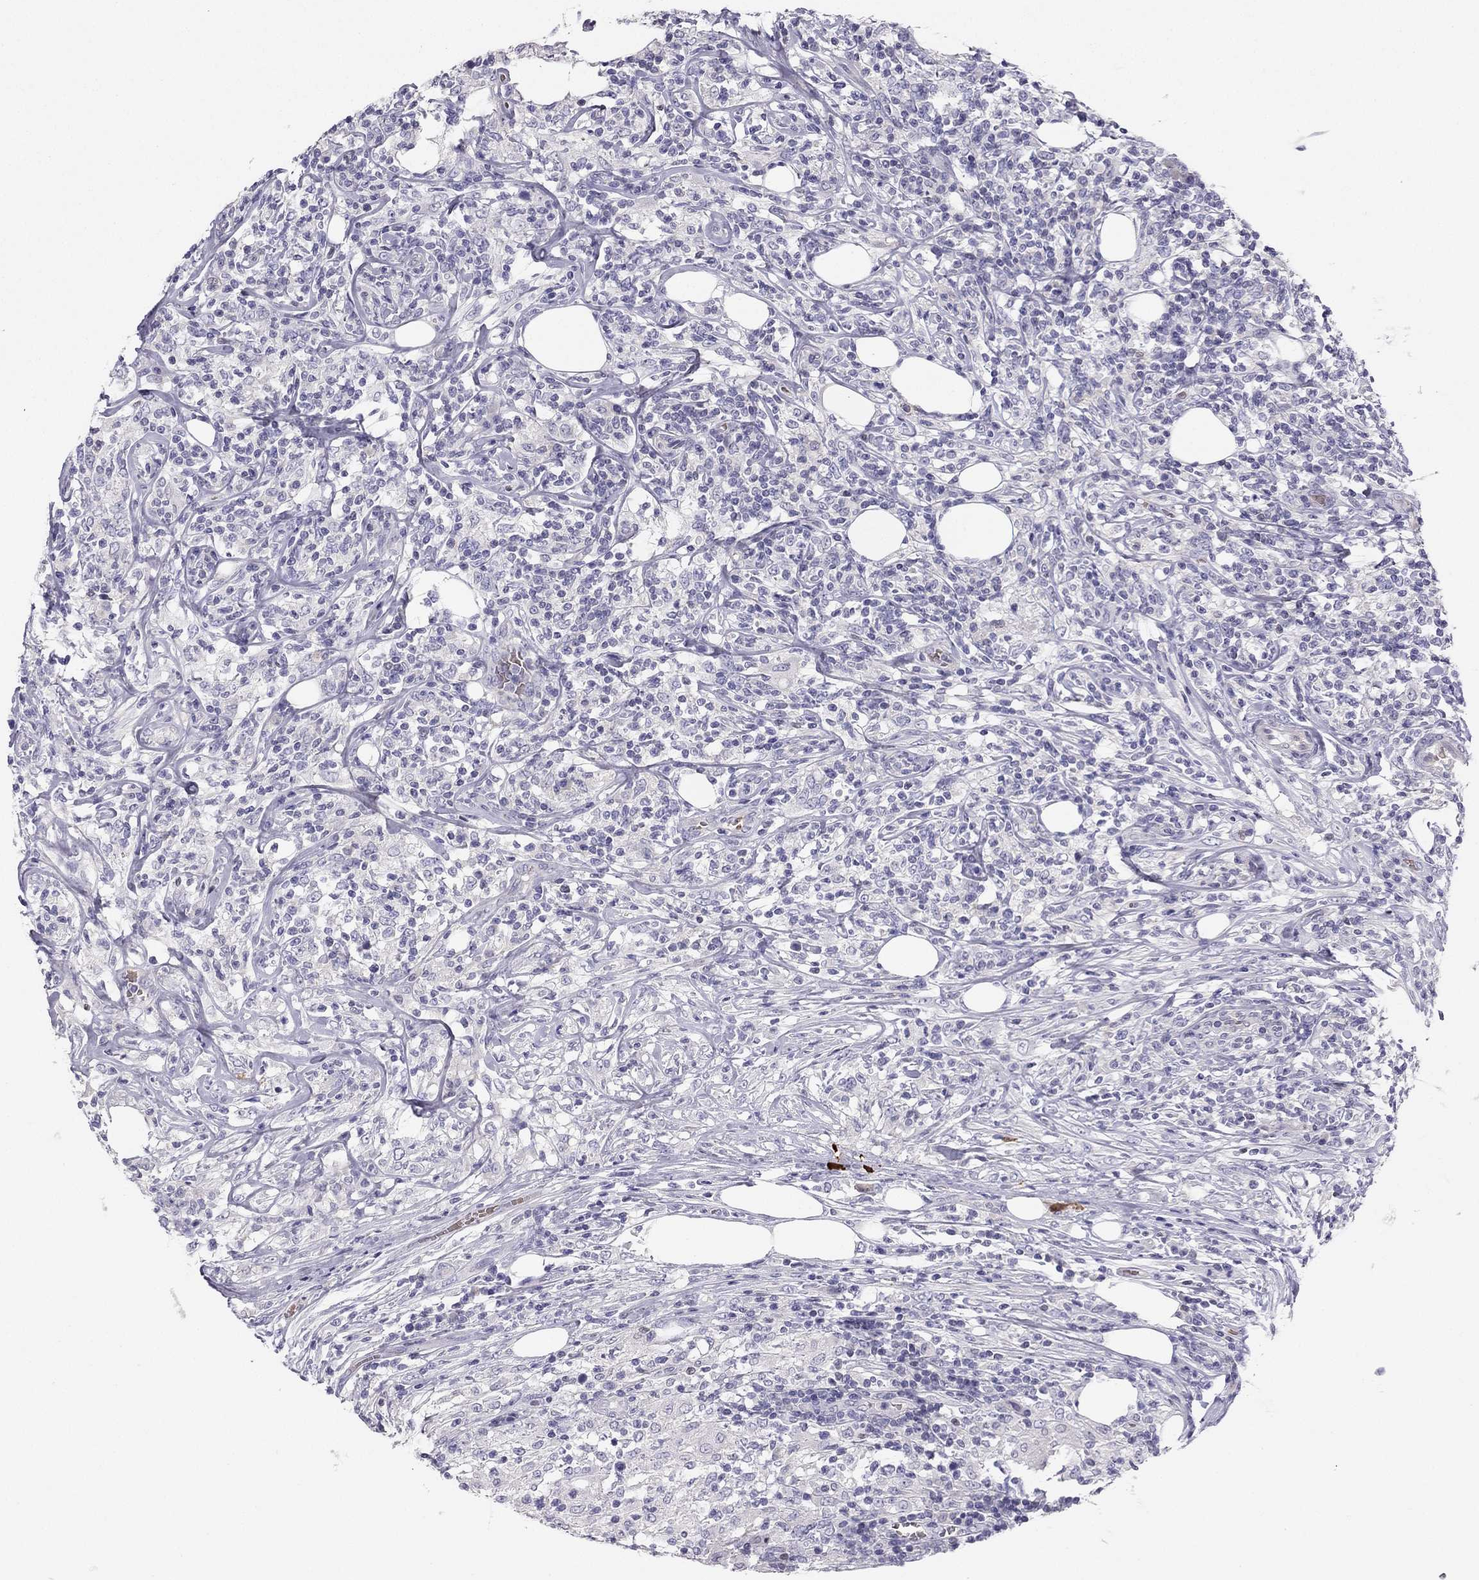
{"staining": {"intensity": "negative", "quantity": "none", "location": "none"}, "tissue": "lymphoma", "cell_type": "Tumor cells", "image_type": "cancer", "snomed": [{"axis": "morphology", "description": "Malignant lymphoma, non-Hodgkin's type, High grade"}, {"axis": "topography", "description": "Lymph node"}], "caption": "Immunohistochemistry image of high-grade malignant lymphoma, non-Hodgkin's type stained for a protein (brown), which demonstrates no staining in tumor cells. The staining is performed using DAB brown chromogen with nuclei counter-stained in using hematoxylin.", "gene": "RSPH14", "patient": {"sex": "female", "age": 84}}